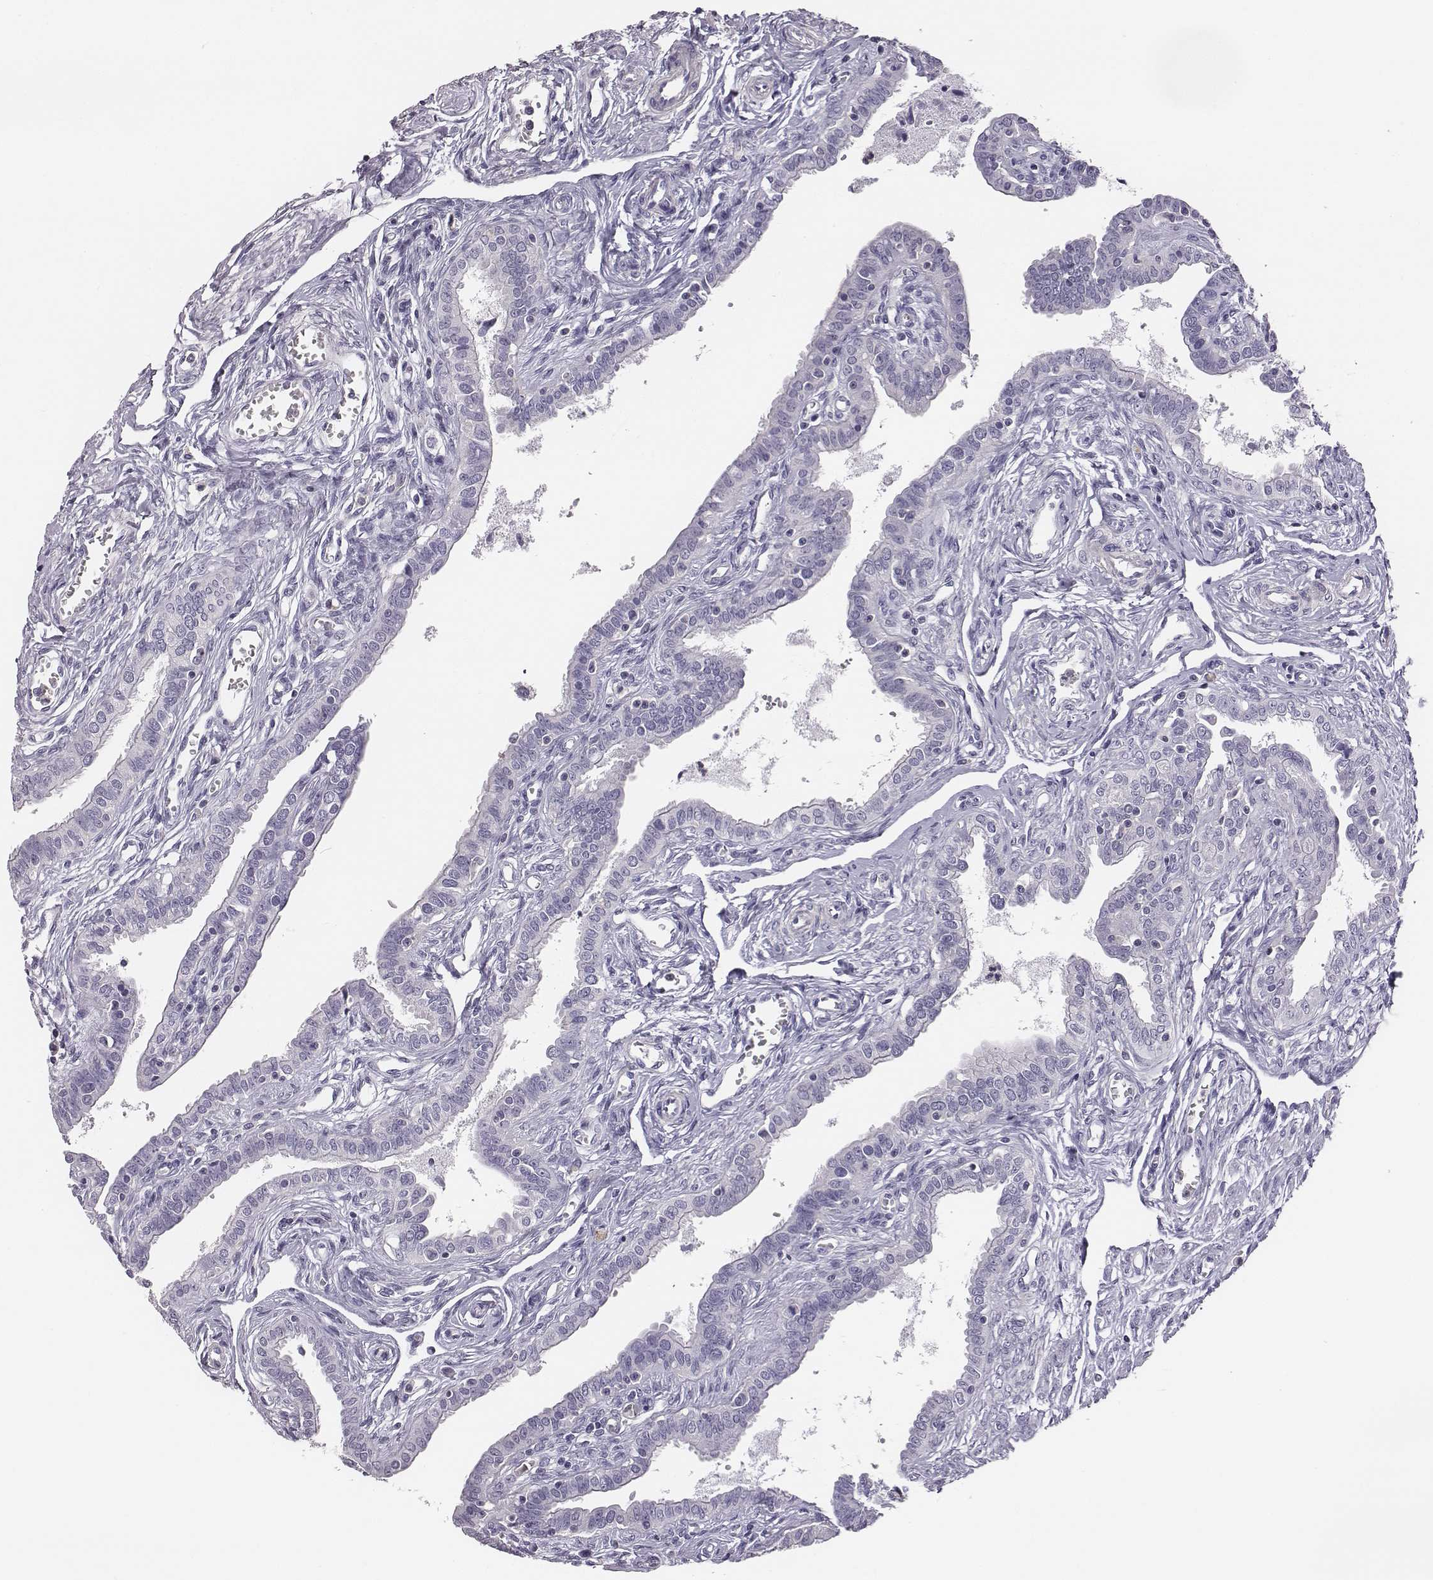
{"staining": {"intensity": "negative", "quantity": "none", "location": "none"}, "tissue": "fallopian tube", "cell_type": "Glandular cells", "image_type": "normal", "snomed": [{"axis": "morphology", "description": "Normal tissue, NOS"}, {"axis": "morphology", "description": "Carcinoma, endometroid"}, {"axis": "topography", "description": "Fallopian tube"}, {"axis": "topography", "description": "Ovary"}], "caption": "Glandular cells are negative for brown protein staining in benign fallopian tube. (Immunohistochemistry, brightfield microscopy, high magnification).", "gene": "ADAM7", "patient": {"sex": "female", "age": 42}}